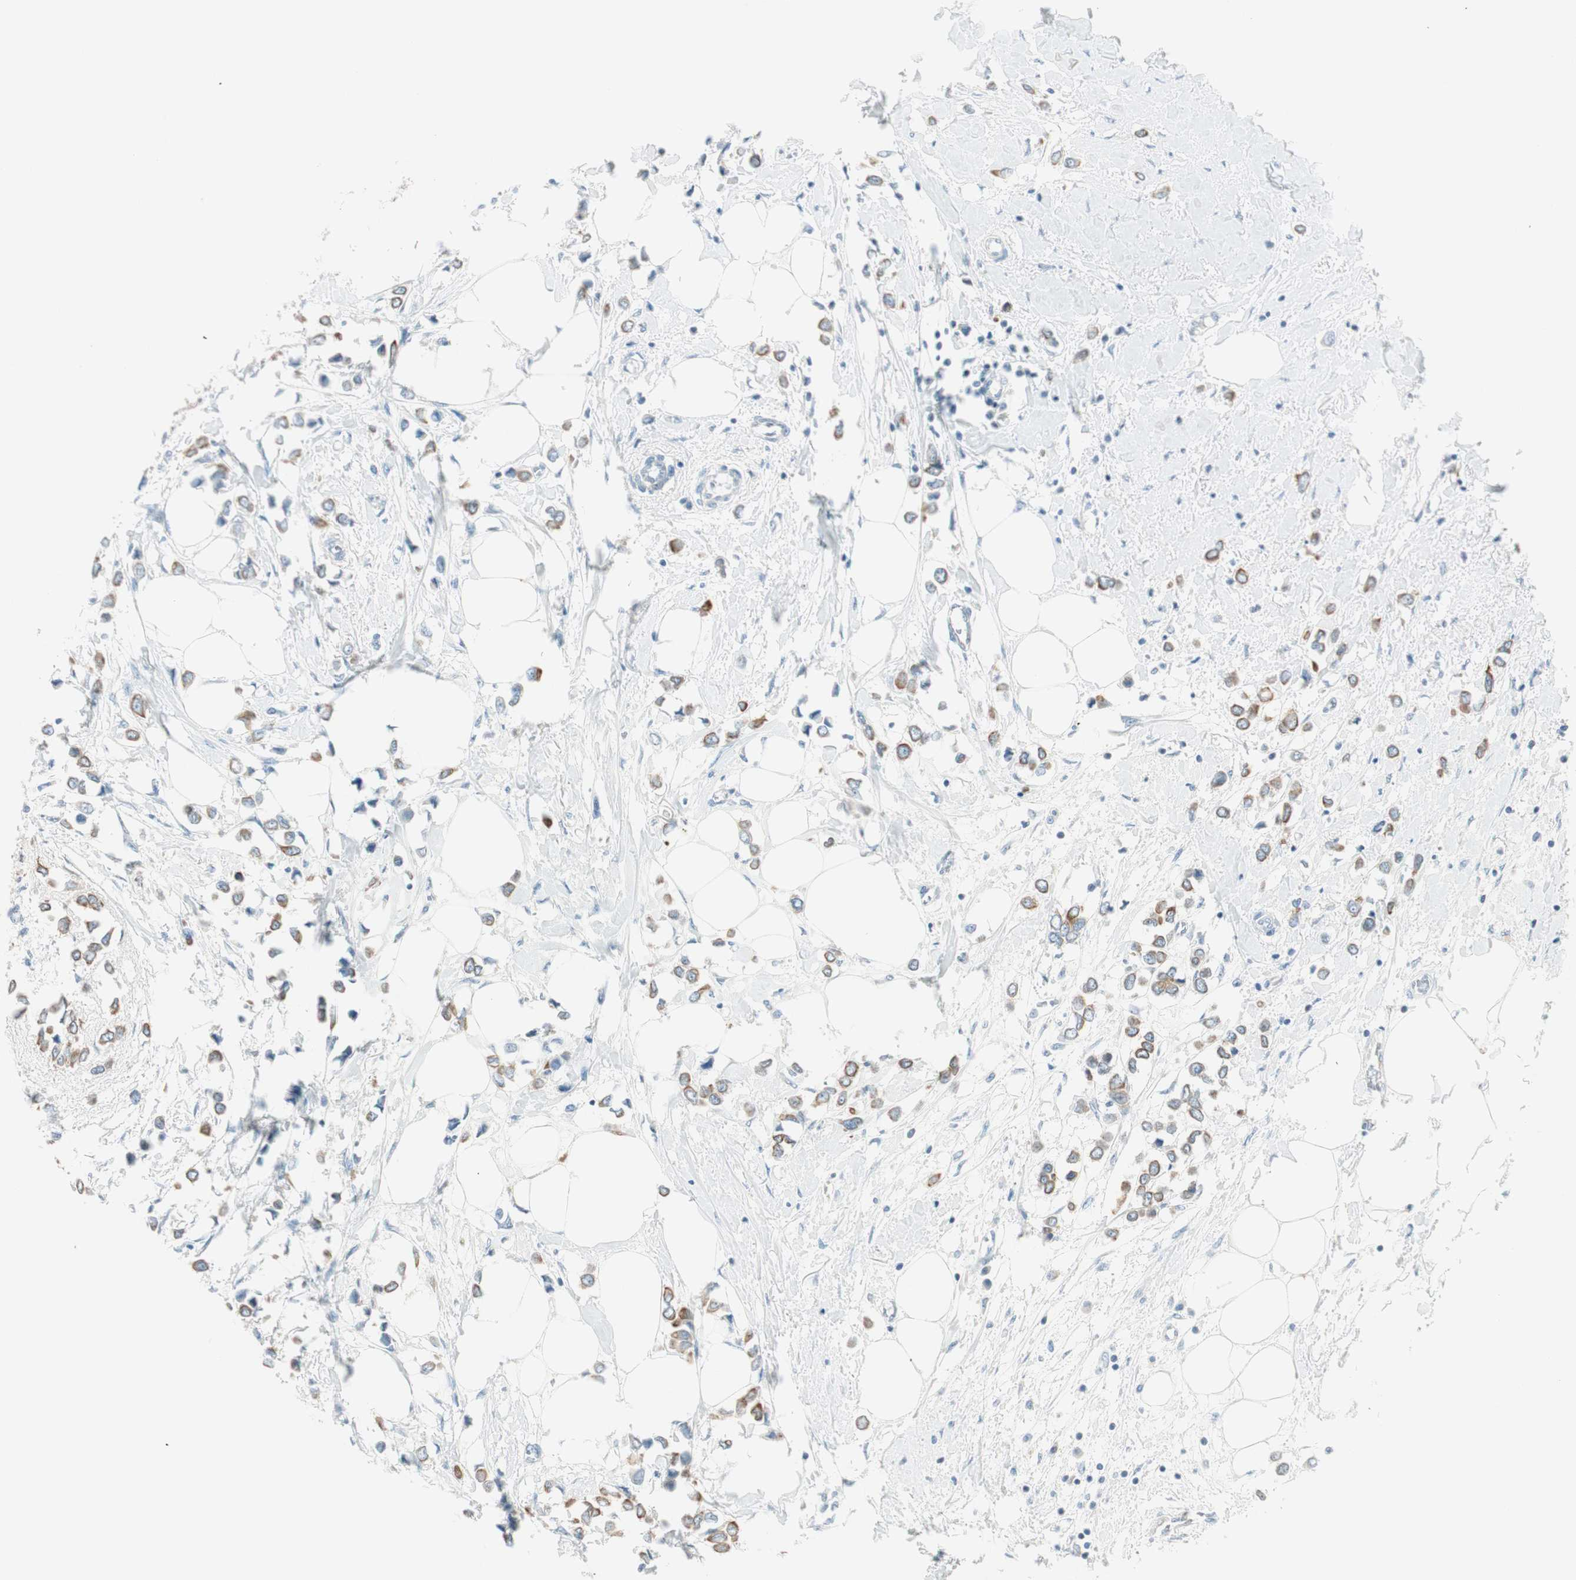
{"staining": {"intensity": "moderate", "quantity": "25%-75%", "location": "cytoplasmic/membranous"}, "tissue": "breast cancer", "cell_type": "Tumor cells", "image_type": "cancer", "snomed": [{"axis": "morphology", "description": "Lobular carcinoma"}, {"axis": "topography", "description": "Breast"}], "caption": "There is medium levels of moderate cytoplasmic/membranous expression in tumor cells of lobular carcinoma (breast), as demonstrated by immunohistochemical staining (brown color).", "gene": "GNAO1", "patient": {"sex": "female", "age": 51}}